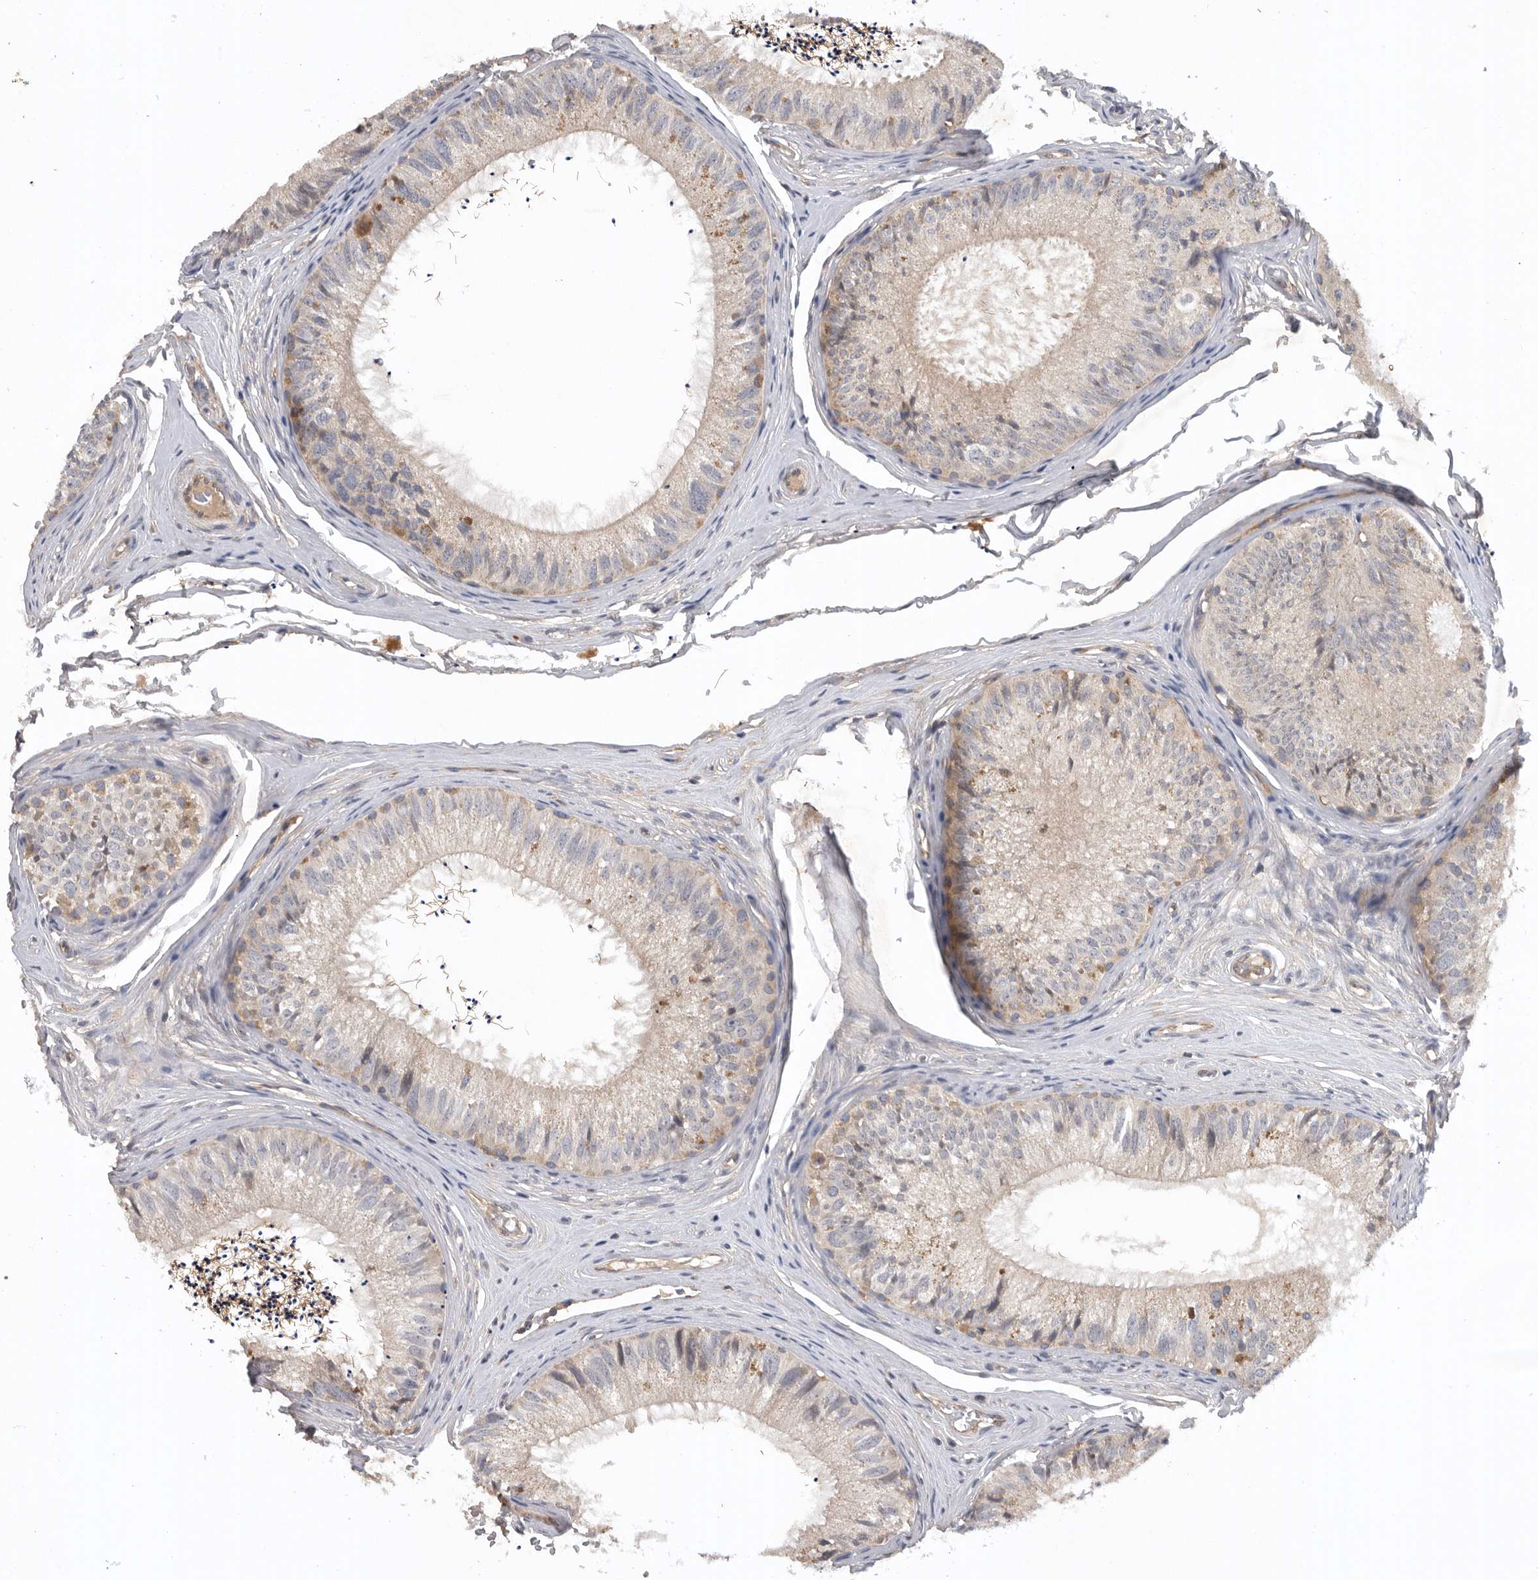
{"staining": {"intensity": "weak", "quantity": "25%-75%", "location": "cytoplasmic/membranous"}, "tissue": "epididymis", "cell_type": "Glandular cells", "image_type": "normal", "snomed": [{"axis": "morphology", "description": "Normal tissue, NOS"}, {"axis": "topography", "description": "Epididymis"}], "caption": "Normal epididymis demonstrates weak cytoplasmic/membranous positivity in approximately 25%-75% of glandular cells (DAB IHC with brightfield microscopy, high magnification)..", "gene": "C1orf109", "patient": {"sex": "male", "age": 79}}